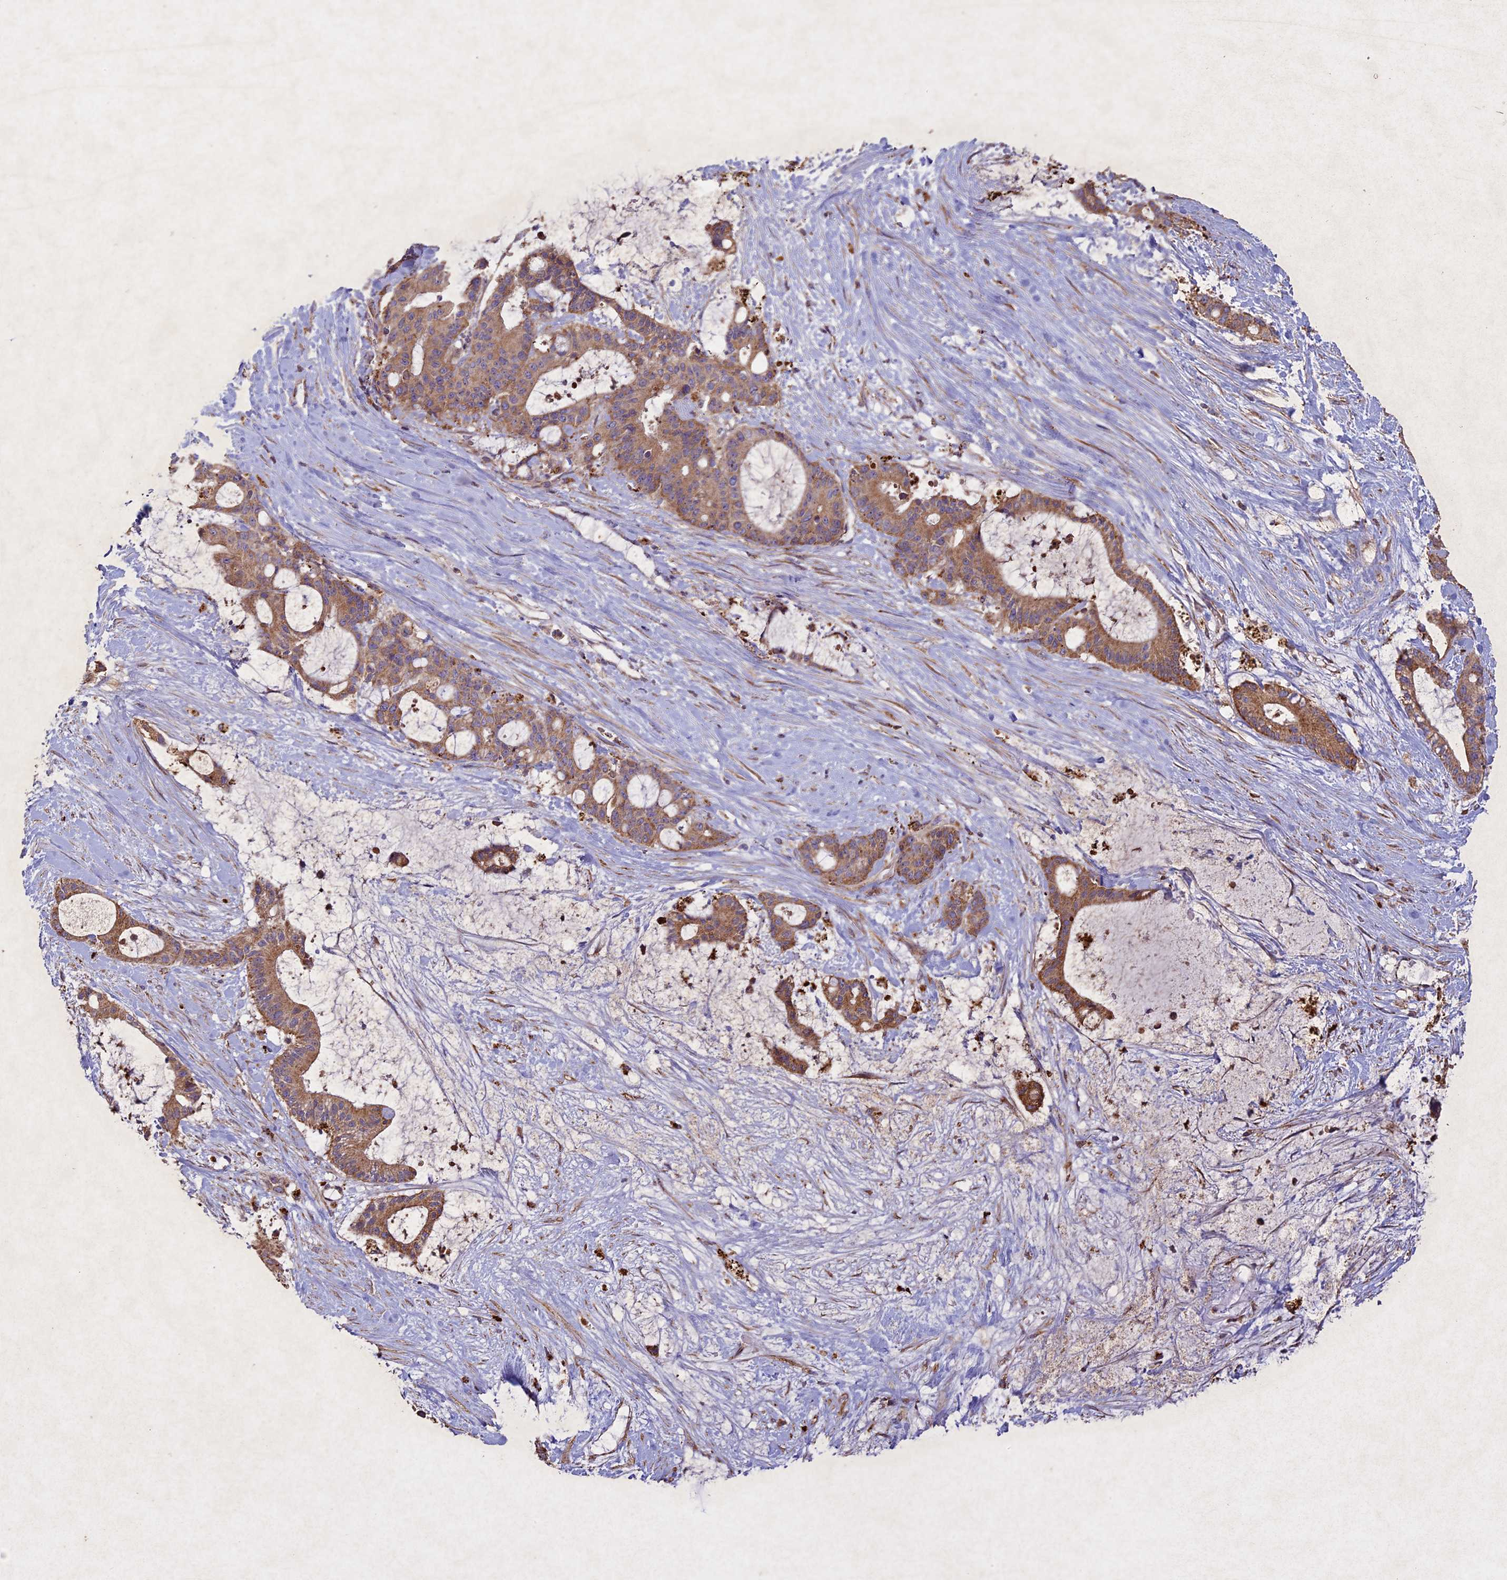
{"staining": {"intensity": "moderate", "quantity": ">75%", "location": "cytoplasmic/membranous"}, "tissue": "liver cancer", "cell_type": "Tumor cells", "image_type": "cancer", "snomed": [{"axis": "morphology", "description": "Normal tissue, NOS"}, {"axis": "morphology", "description": "Cholangiocarcinoma"}, {"axis": "topography", "description": "Liver"}, {"axis": "topography", "description": "Peripheral nerve tissue"}], "caption": "There is medium levels of moderate cytoplasmic/membranous expression in tumor cells of liver cholangiocarcinoma, as demonstrated by immunohistochemical staining (brown color).", "gene": "CIAO2B", "patient": {"sex": "female", "age": 73}}